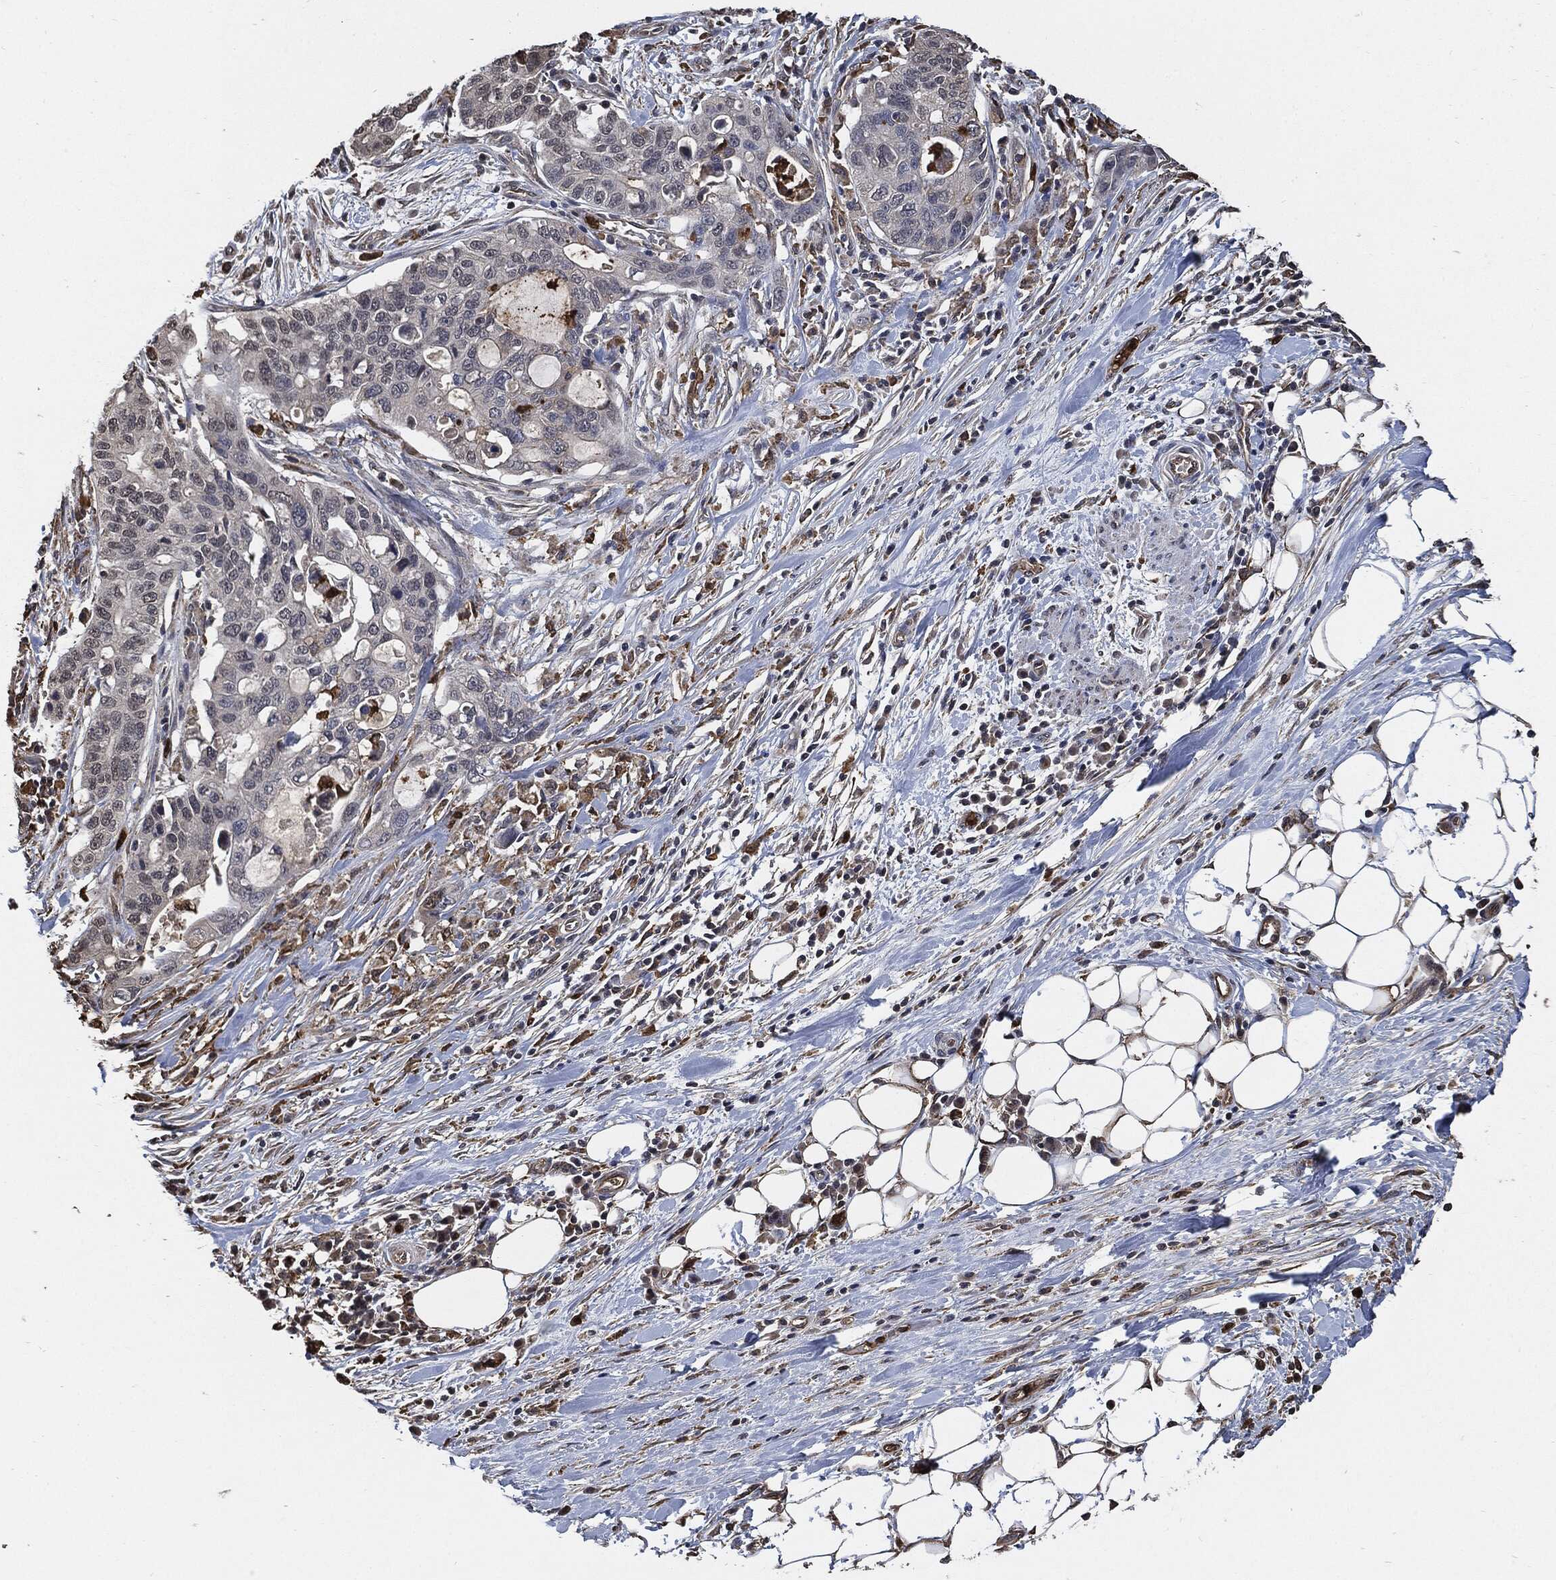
{"staining": {"intensity": "negative", "quantity": "none", "location": "none"}, "tissue": "stomach cancer", "cell_type": "Tumor cells", "image_type": "cancer", "snomed": [{"axis": "morphology", "description": "Adenocarcinoma, NOS"}, {"axis": "topography", "description": "Stomach"}], "caption": "Immunohistochemical staining of human stomach cancer exhibits no significant expression in tumor cells.", "gene": "S100A9", "patient": {"sex": "male", "age": 54}}